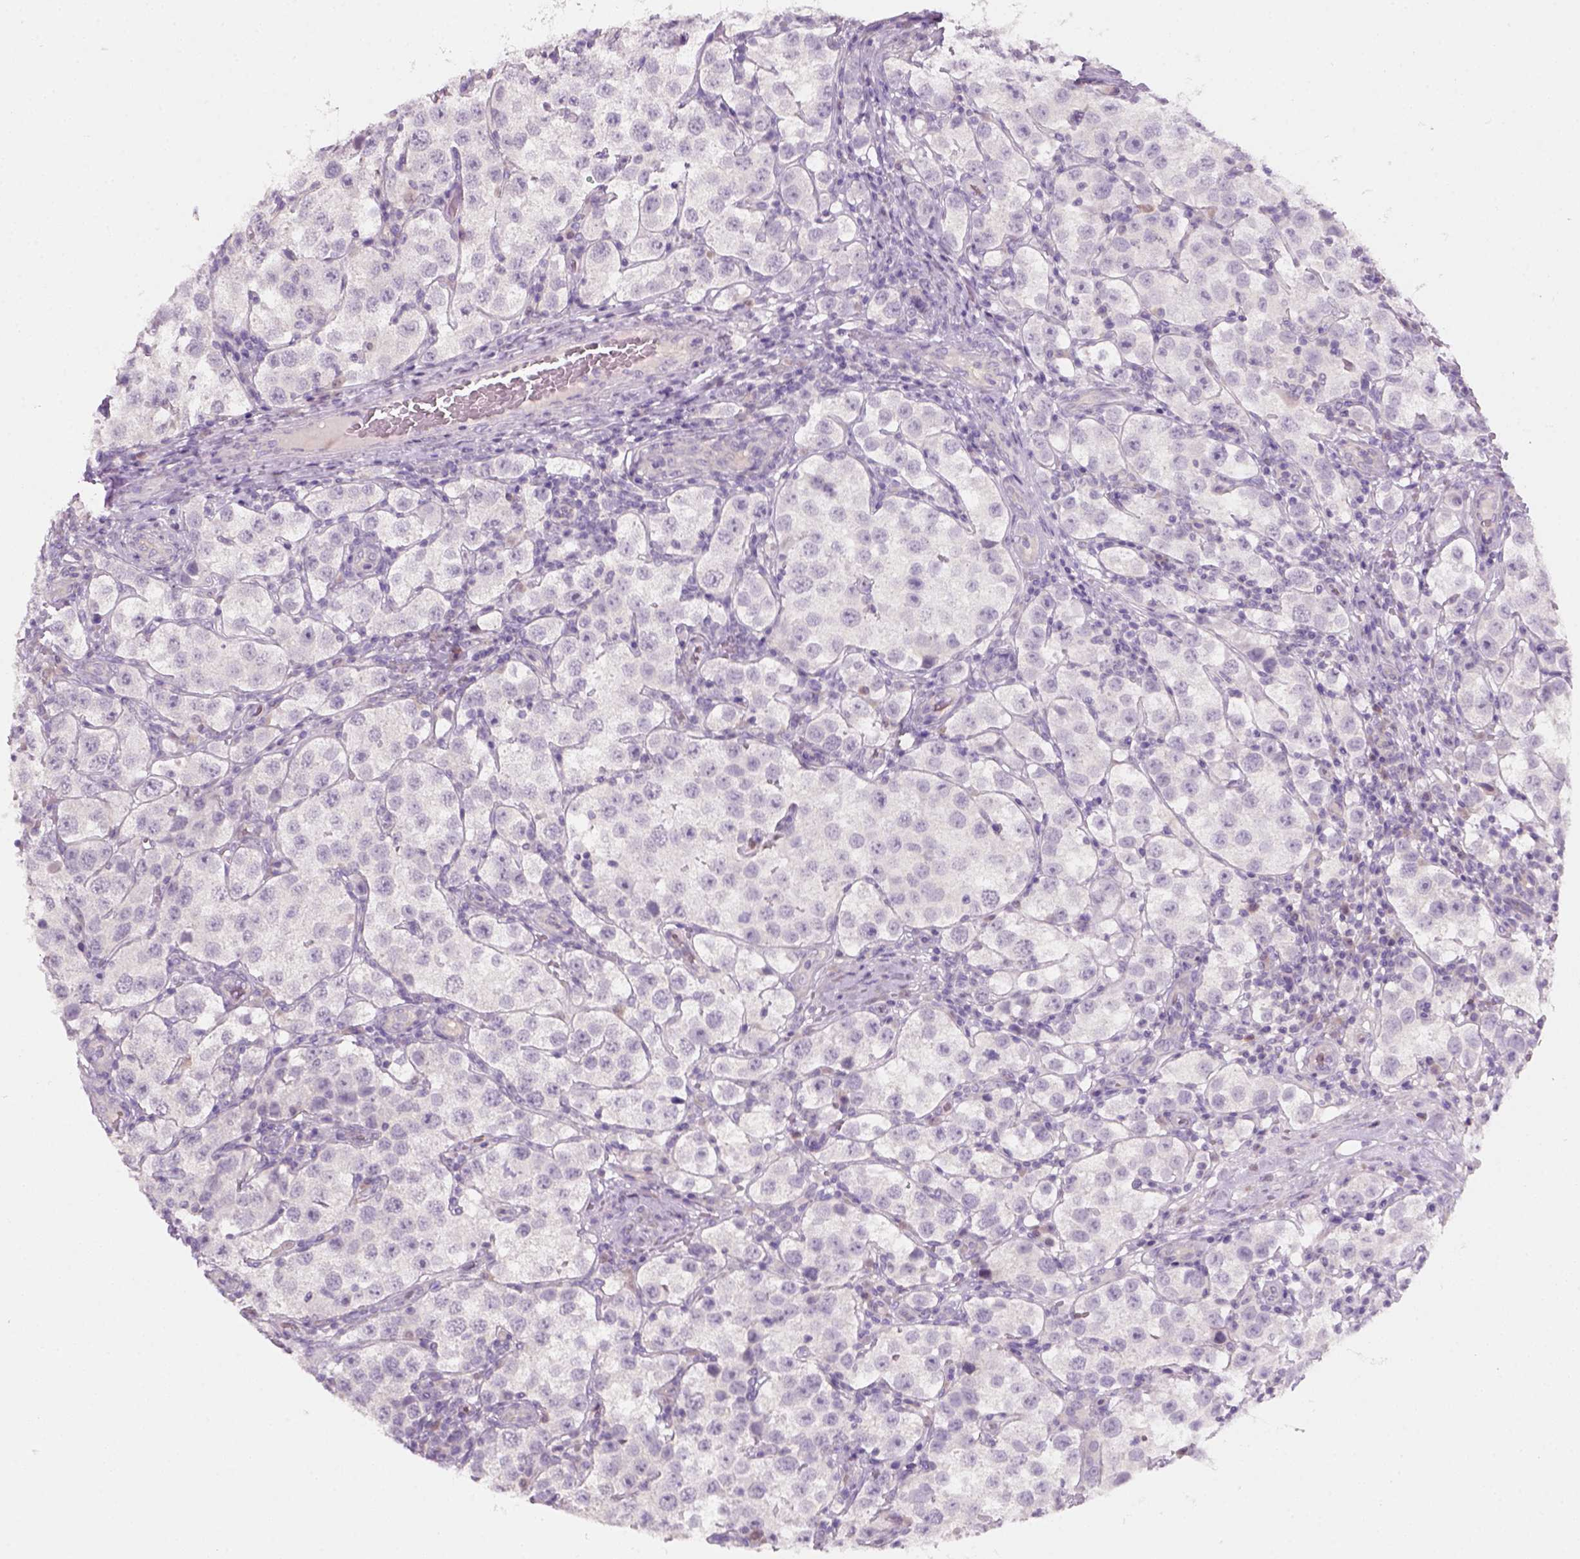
{"staining": {"intensity": "negative", "quantity": "none", "location": "none"}, "tissue": "testis cancer", "cell_type": "Tumor cells", "image_type": "cancer", "snomed": [{"axis": "morphology", "description": "Seminoma, NOS"}, {"axis": "topography", "description": "Testis"}], "caption": "Tumor cells are negative for protein expression in human seminoma (testis). The staining was performed using DAB to visualize the protein expression in brown, while the nuclei were stained in blue with hematoxylin (Magnification: 20x).", "gene": "KRT25", "patient": {"sex": "male", "age": 37}}